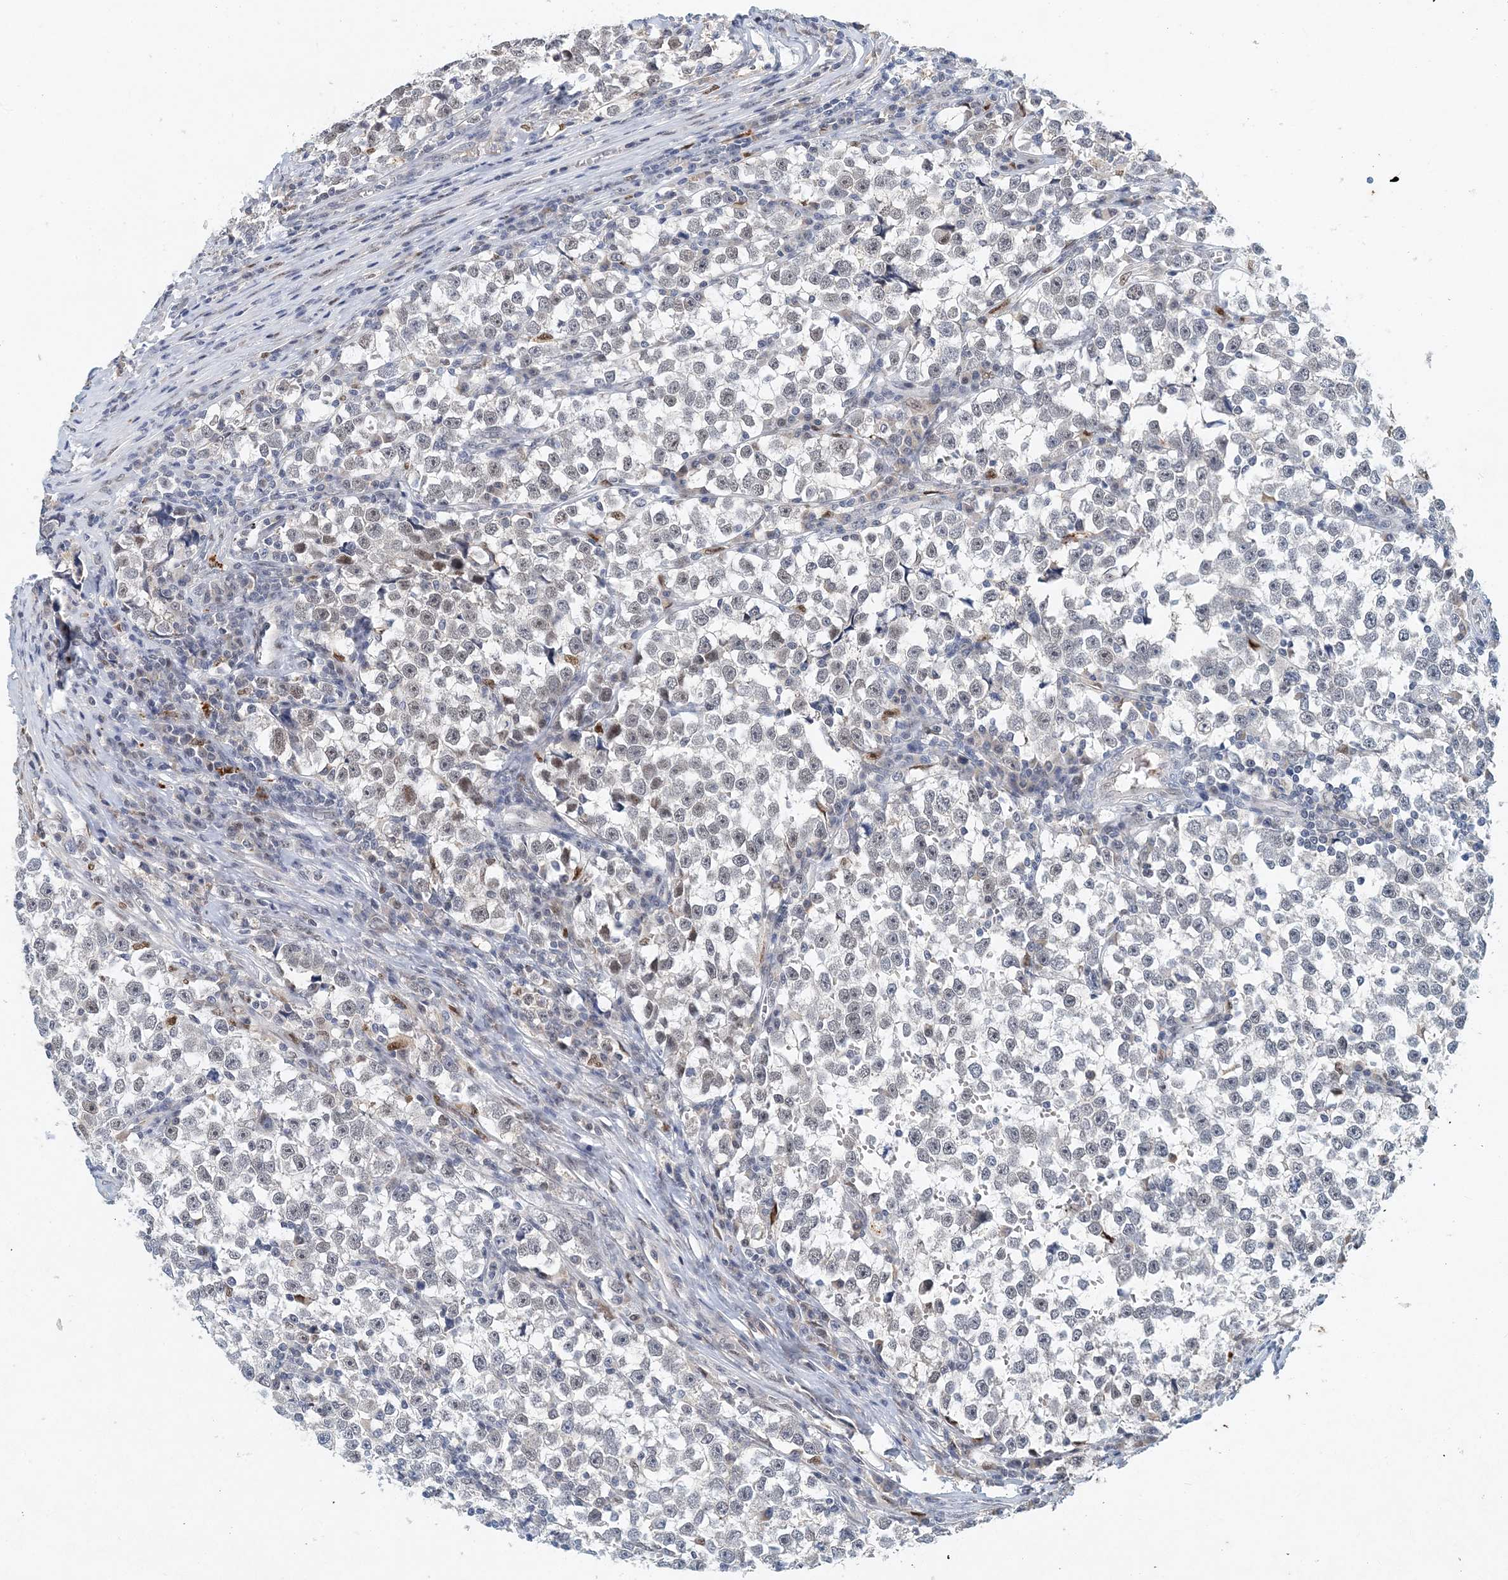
{"staining": {"intensity": "negative", "quantity": "none", "location": "none"}, "tissue": "testis cancer", "cell_type": "Tumor cells", "image_type": "cancer", "snomed": [{"axis": "morphology", "description": "Normal tissue, NOS"}, {"axis": "morphology", "description": "Seminoma, NOS"}, {"axis": "topography", "description": "Testis"}], "caption": "Tumor cells are negative for brown protein staining in testis cancer (seminoma).", "gene": "KPNA4", "patient": {"sex": "male", "age": 43}}